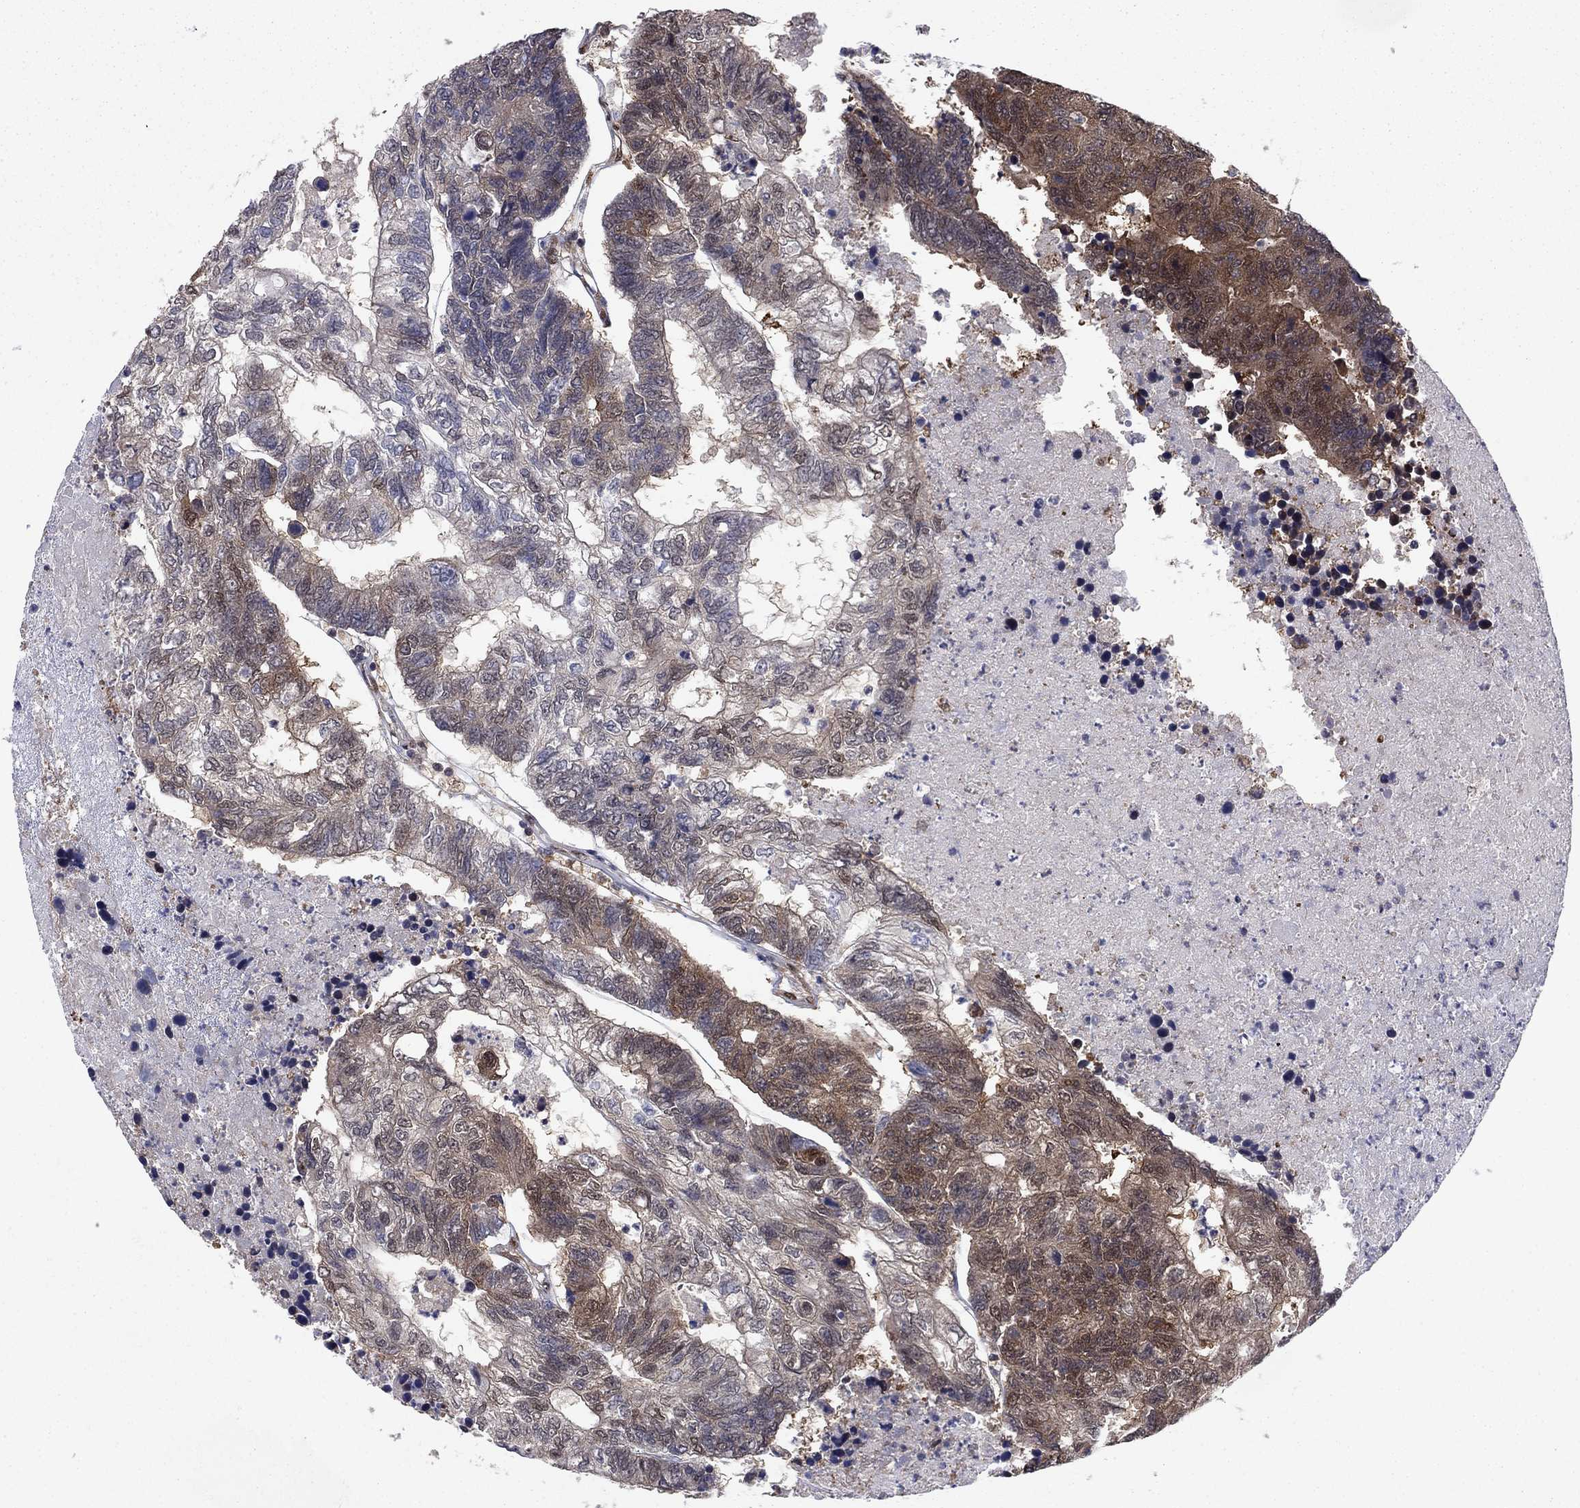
{"staining": {"intensity": "strong", "quantity": "<25%", "location": "cytoplasmic/membranous"}, "tissue": "colorectal cancer", "cell_type": "Tumor cells", "image_type": "cancer", "snomed": [{"axis": "morphology", "description": "Adenocarcinoma, NOS"}, {"axis": "topography", "description": "Colon"}], "caption": "Immunohistochemistry photomicrograph of colorectal adenocarcinoma stained for a protein (brown), which displays medium levels of strong cytoplasmic/membranous expression in approximately <25% of tumor cells.", "gene": "FKBP4", "patient": {"sex": "female", "age": 48}}